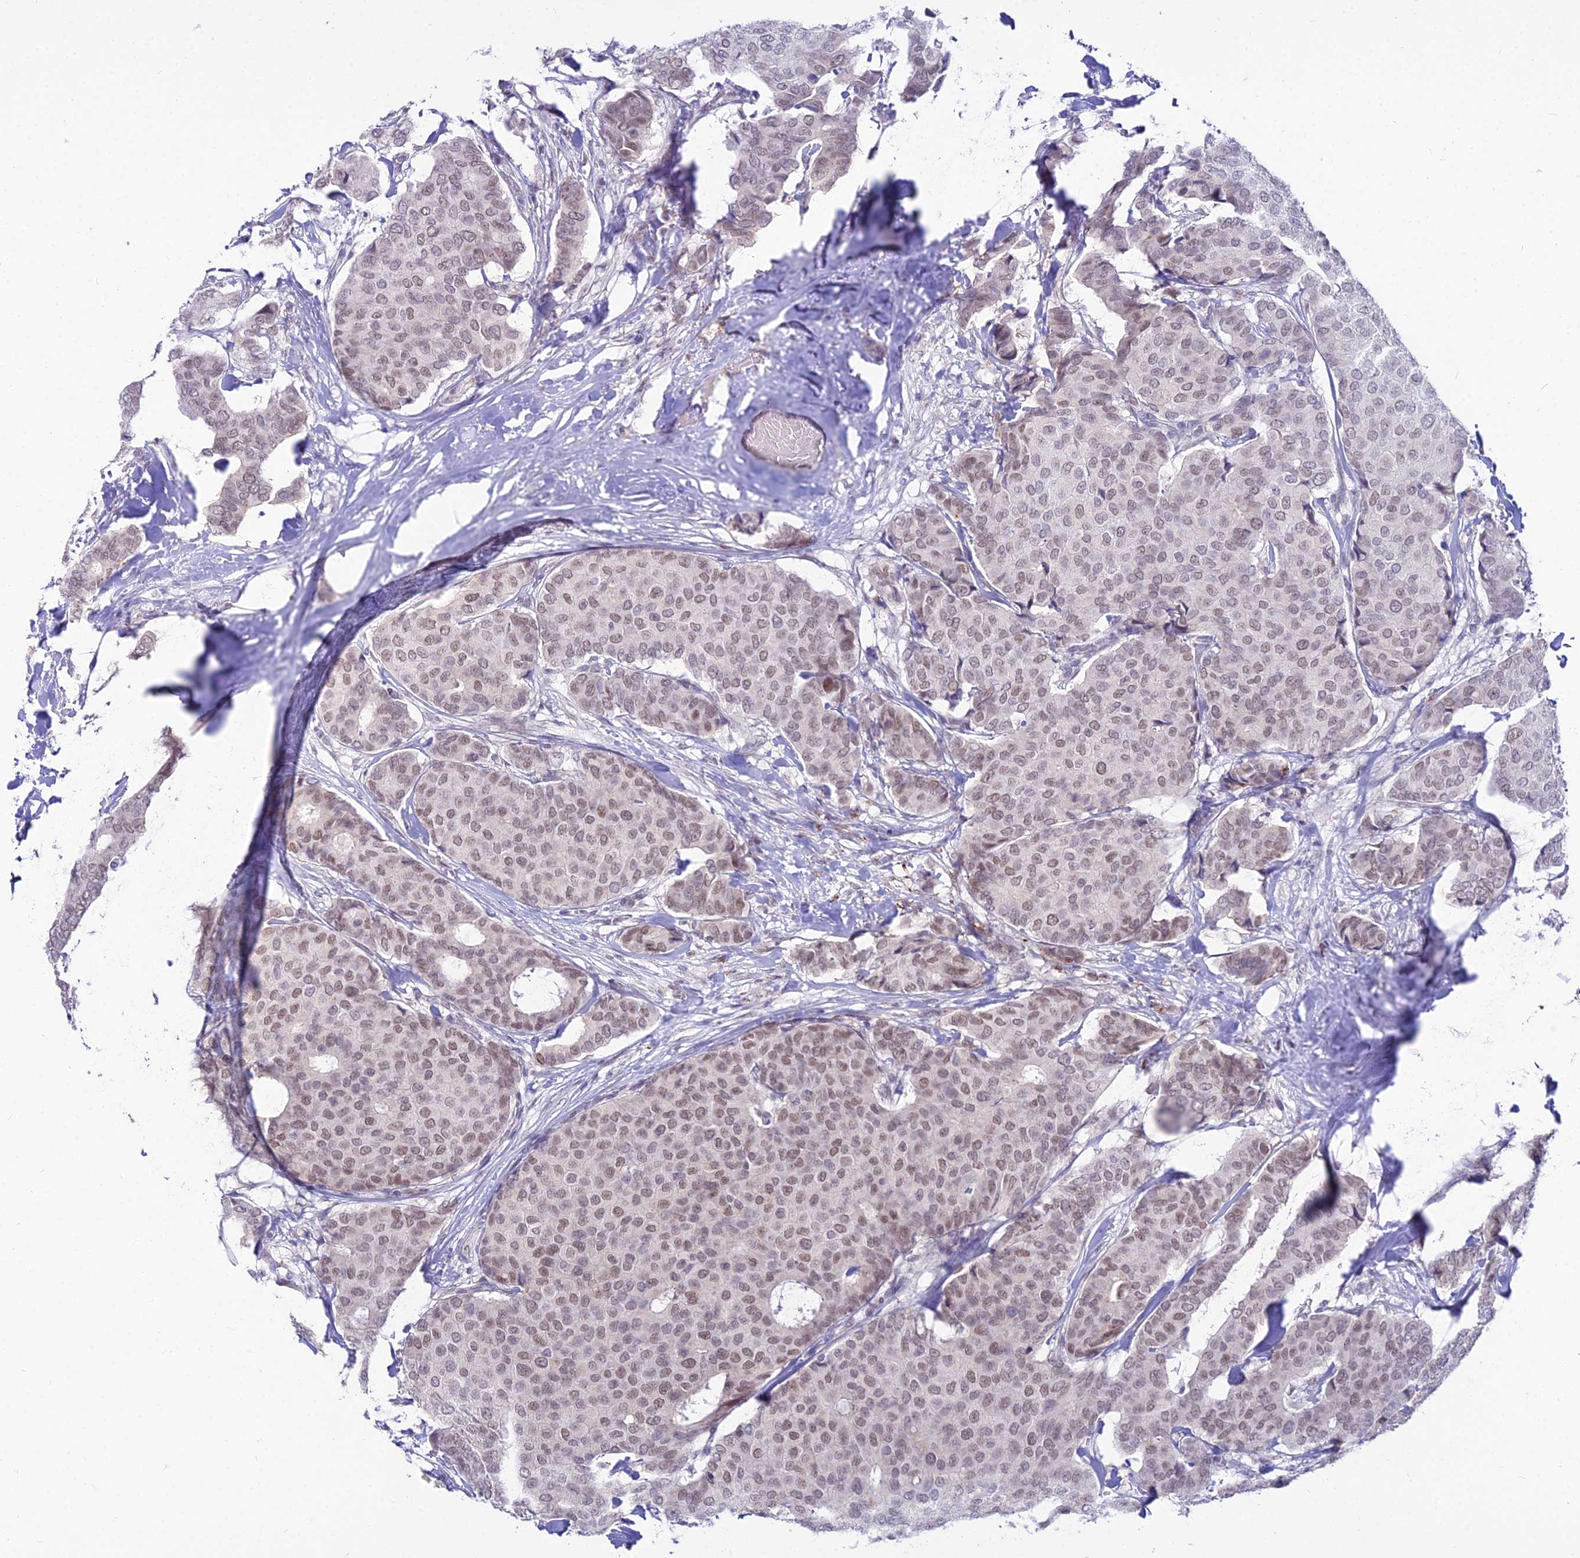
{"staining": {"intensity": "moderate", "quantity": ">75%", "location": "nuclear"}, "tissue": "breast cancer", "cell_type": "Tumor cells", "image_type": "cancer", "snomed": [{"axis": "morphology", "description": "Duct carcinoma"}, {"axis": "topography", "description": "Breast"}], "caption": "Immunohistochemical staining of human breast cancer (intraductal carcinoma) demonstrates medium levels of moderate nuclear staining in approximately >75% of tumor cells.", "gene": "C6orf163", "patient": {"sex": "female", "age": 75}}